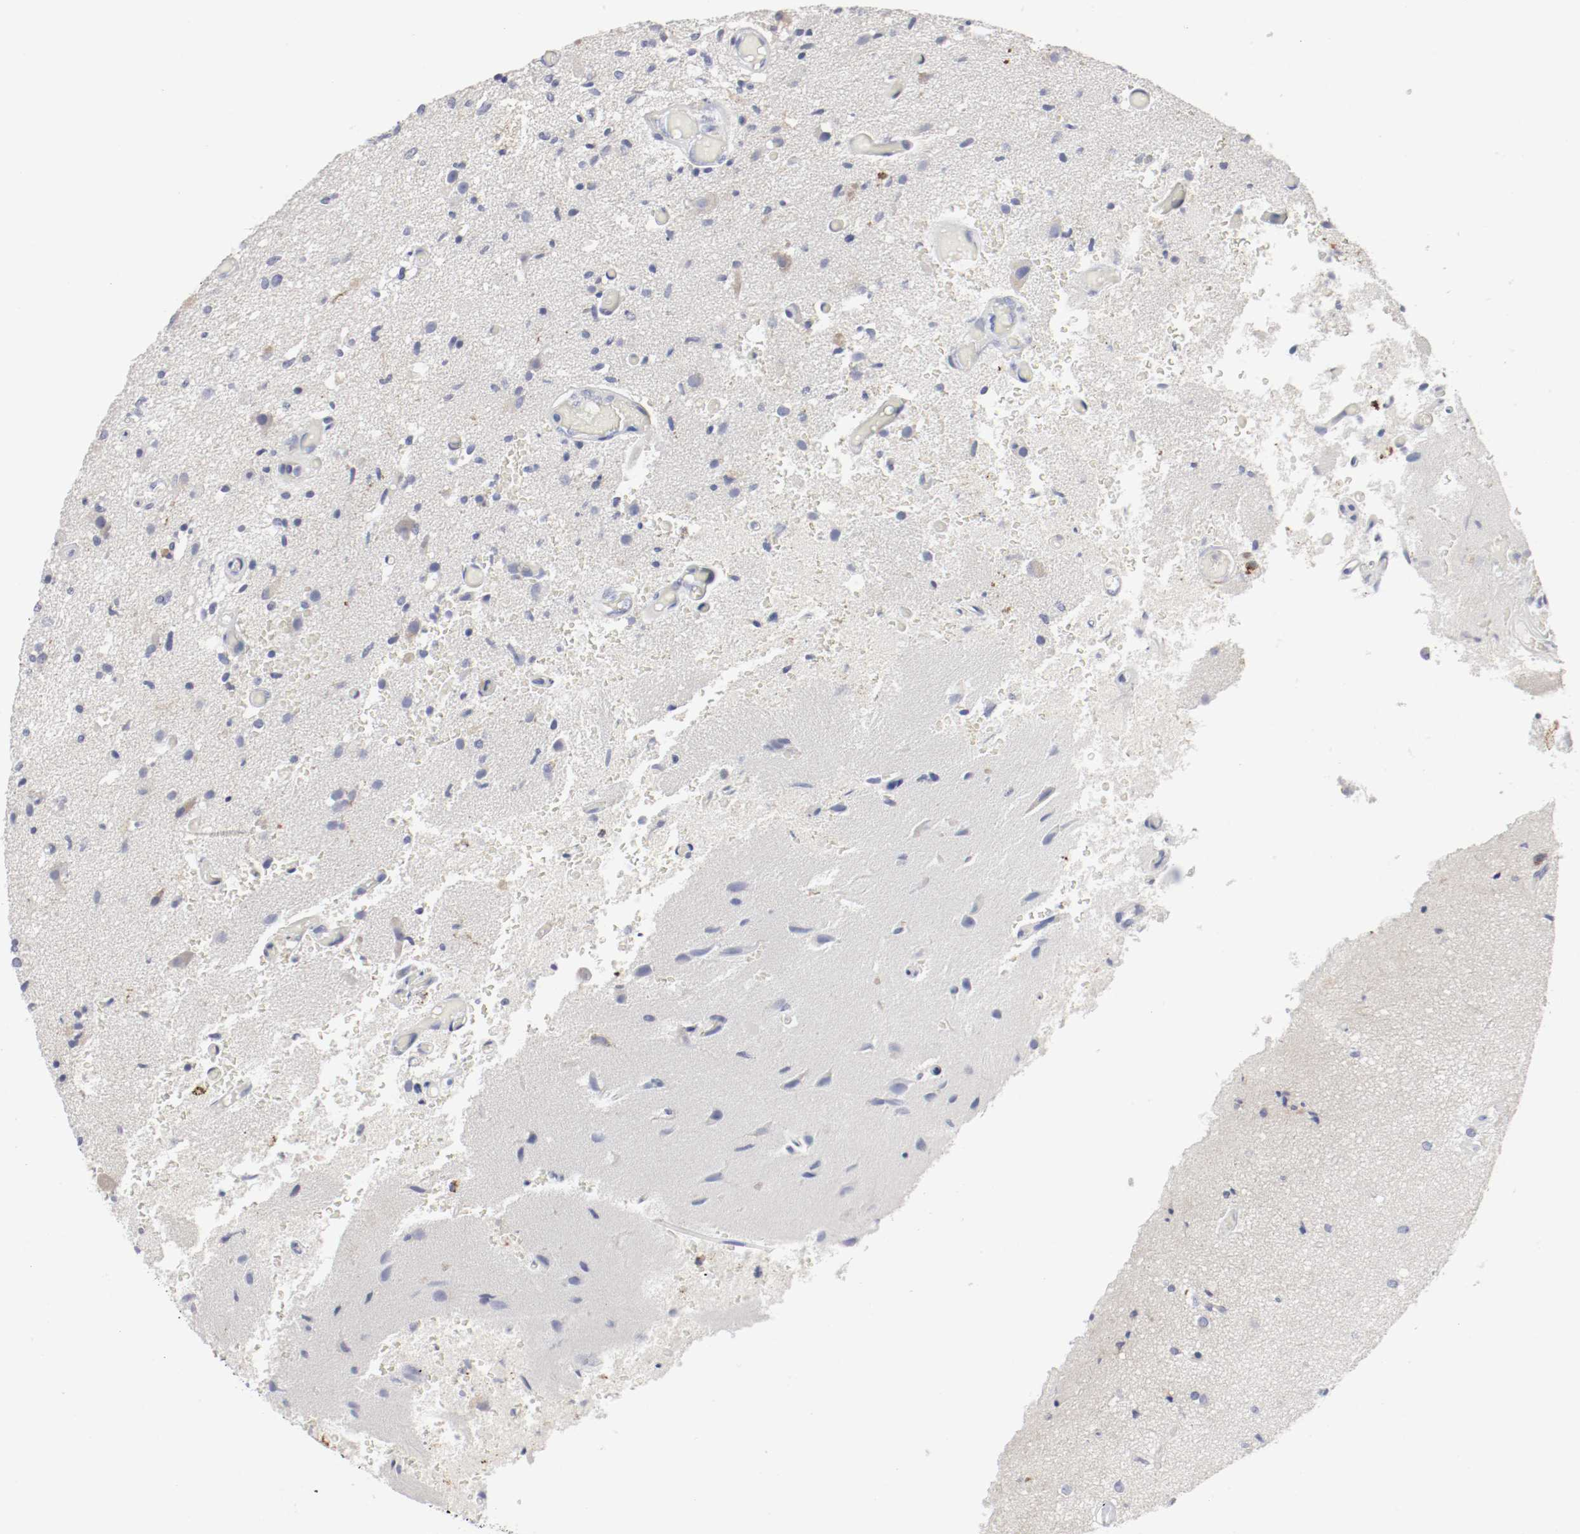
{"staining": {"intensity": "moderate", "quantity": "<25%", "location": "cytoplasmic/membranous"}, "tissue": "glioma", "cell_type": "Tumor cells", "image_type": "cancer", "snomed": [{"axis": "morphology", "description": "Normal tissue, NOS"}, {"axis": "morphology", "description": "Glioma, malignant, High grade"}, {"axis": "topography", "description": "Cerebral cortex"}], "caption": "Protein analysis of high-grade glioma (malignant) tissue shows moderate cytoplasmic/membranous expression in approximately <25% of tumor cells. The staining was performed using DAB (3,3'-diaminobenzidine) to visualize the protein expression in brown, while the nuclei were stained in blue with hematoxylin (Magnification: 20x).", "gene": "ITGAX", "patient": {"sex": "male", "age": 77}}